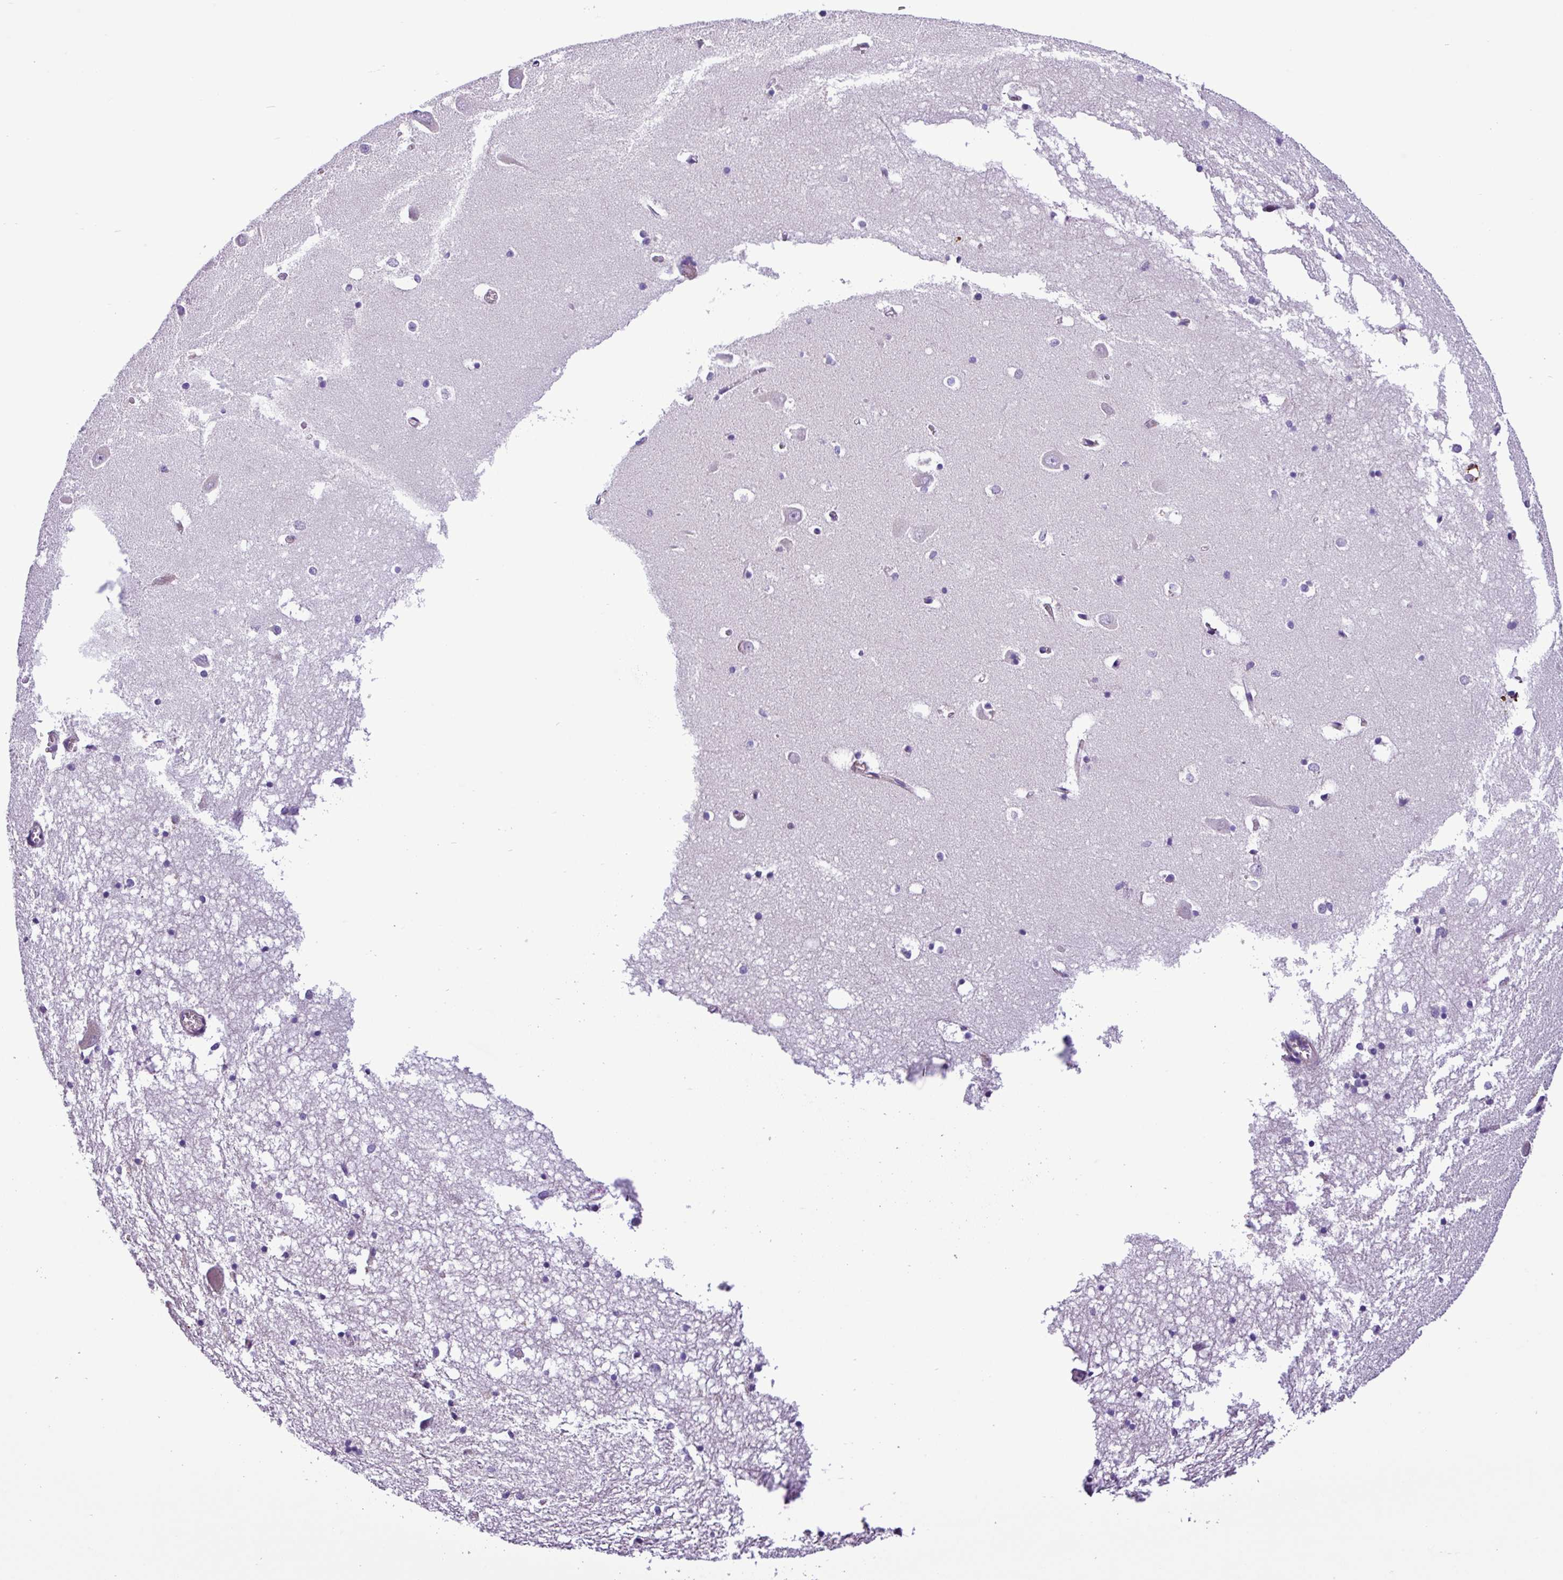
{"staining": {"intensity": "negative", "quantity": "none", "location": "none"}, "tissue": "hippocampus", "cell_type": "Glial cells", "image_type": "normal", "snomed": [{"axis": "morphology", "description": "Normal tissue, NOS"}, {"axis": "topography", "description": "Hippocampus"}], "caption": "An immunohistochemistry photomicrograph of benign hippocampus is shown. There is no staining in glial cells of hippocampus. (Brightfield microscopy of DAB (3,3'-diaminobenzidine) immunohistochemistry at high magnification).", "gene": "C11orf91", "patient": {"sex": "male", "age": 70}}